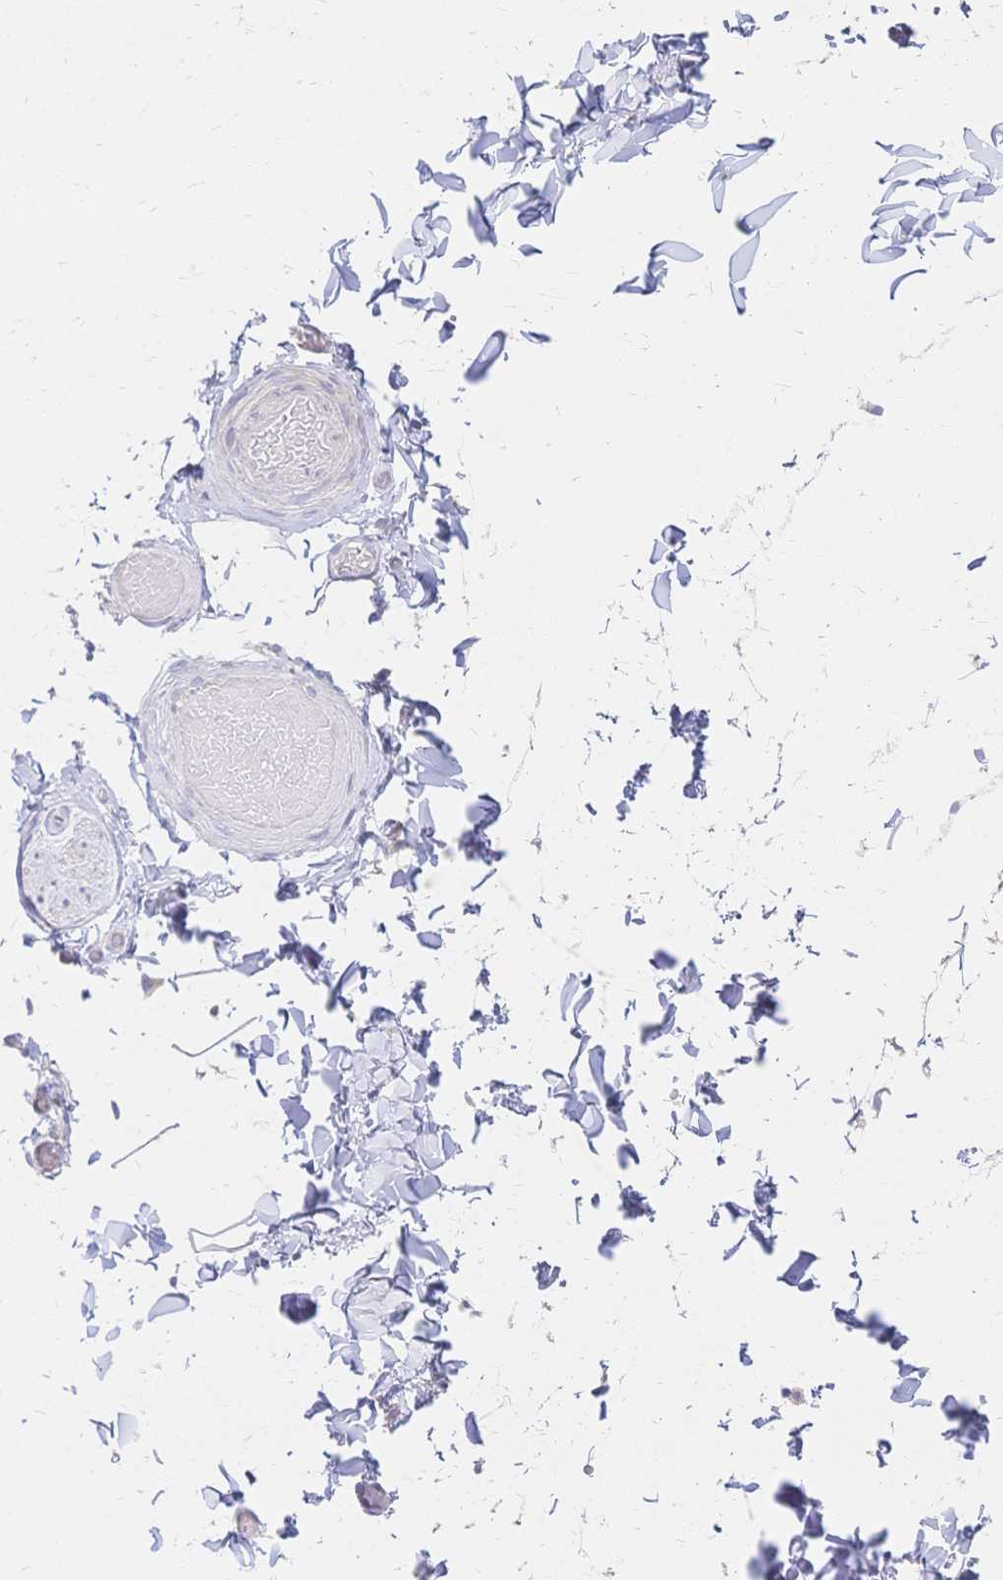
{"staining": {"intensity": "negative", "quantity": "none", "location": "none"}, "tissue": "adipose tissue", "cell_type": "Adipocytes", "image_type": "normal", "snomed": [{"axis": "morphology", "description": "Normal tissue, NOS"}, {"axis": "topography", "description": "Soft tissue"}, {"axis": "topography", "description": "Adipose tissue"}, {"axis": "topography", "description": "Vascular tissue"}, {"axis": "topography", "description": "Peripheral nerve tissue"}], "caption": "Immunohistochemistry (IHC) histopathology image of benign adipose tissue: adipose tissue stained with DAB (3,3'-diaminobenzidine) exhibits no significant protein staining in adipocytes.", "gene": "VWC2L", "patient": {"sex": "male", "age": 29}}